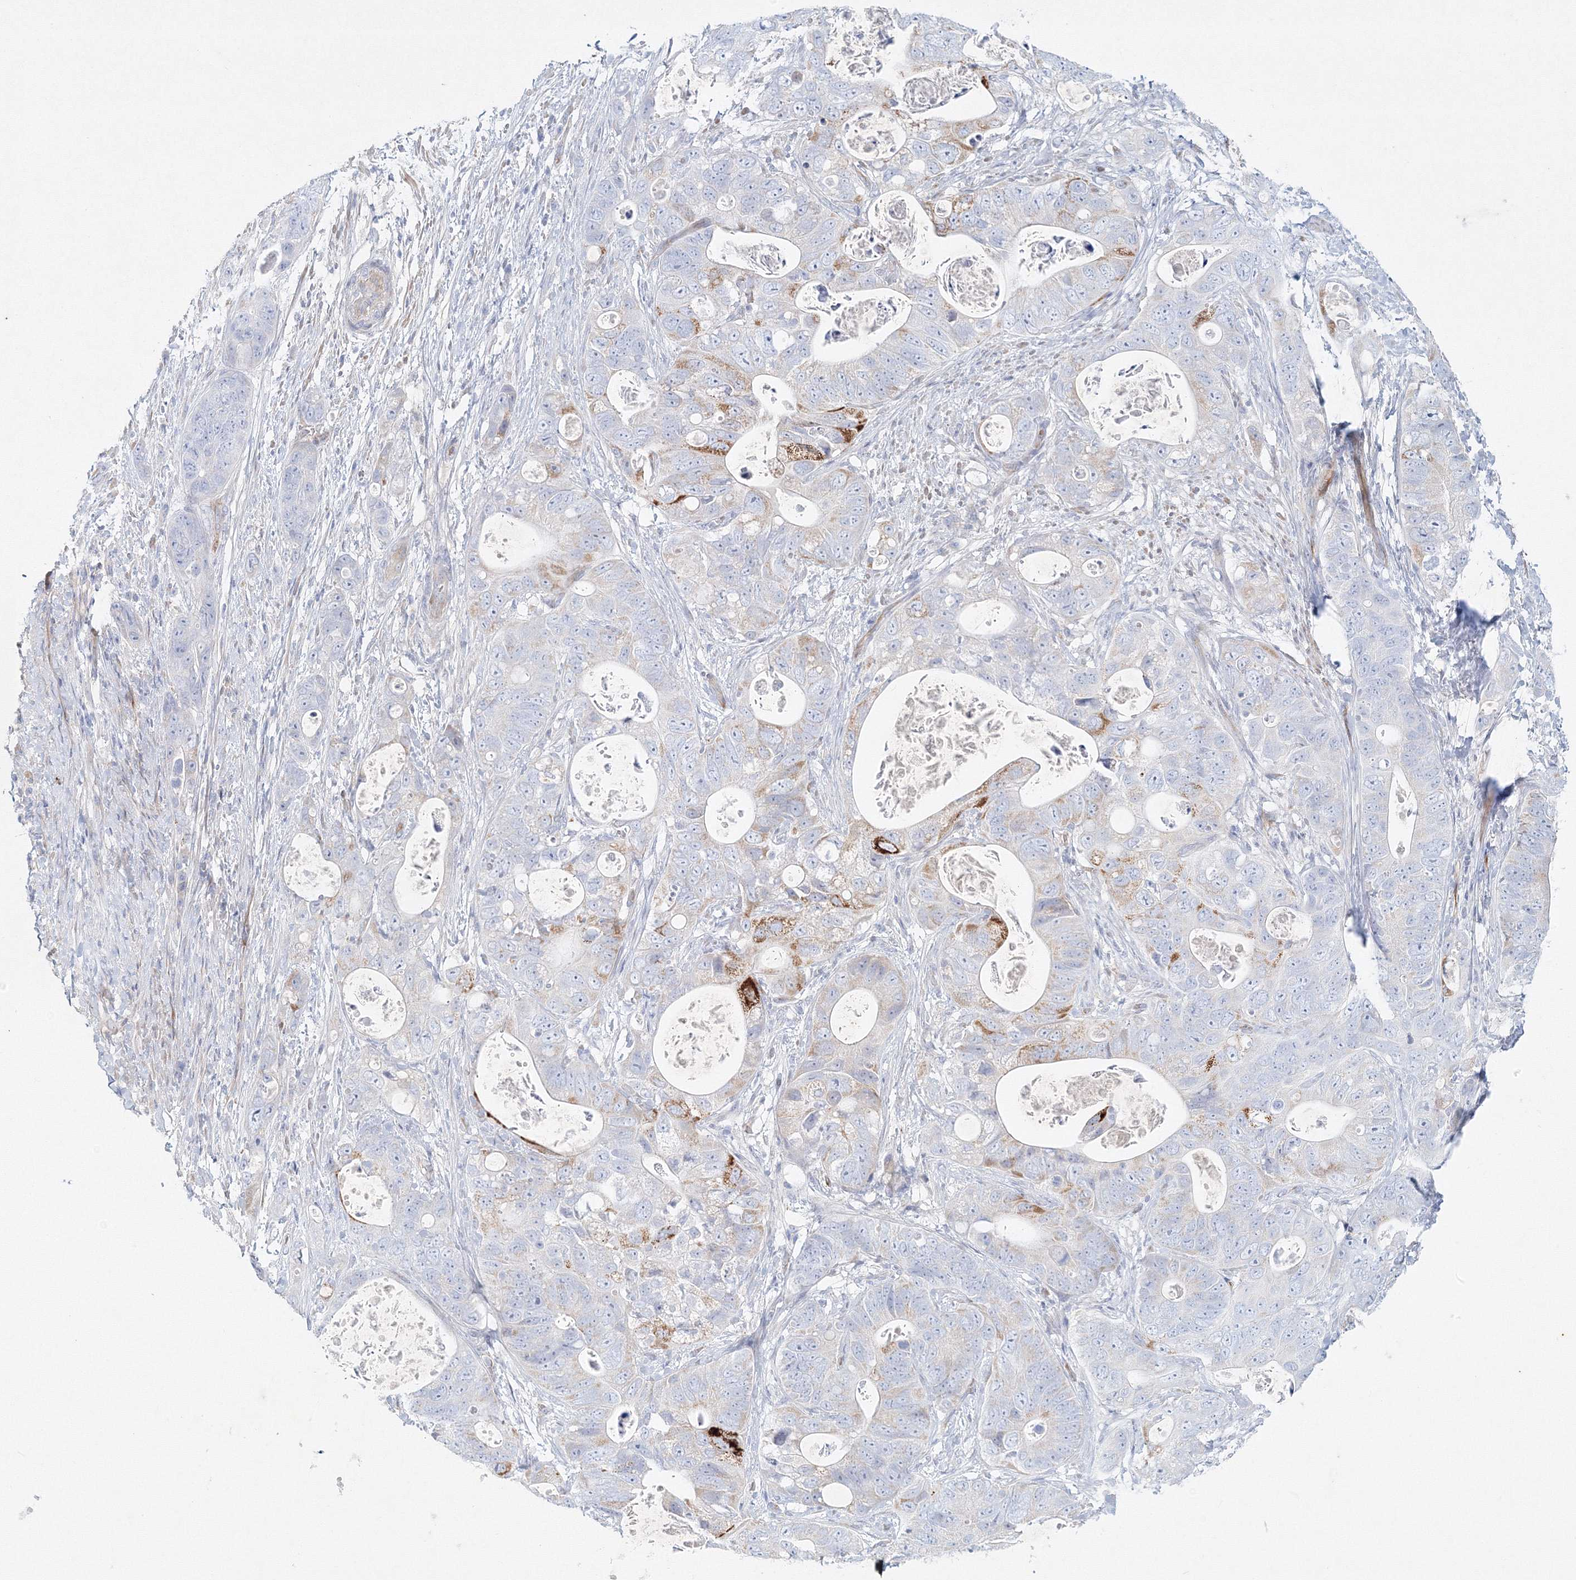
{"staining": {"intensity": "strong", "quantity": "<25%", "location": "cytoplasmic/membranous"}, "tissue": "stomach cancer", "cell_type": "Tumor cells", "image_type": "cancer", "snomed": [{"axis": "morphology", "description": "Adenocarcinoma, NOS"}, {"axis": "topography", "description": "Stomach"}], "caption": "This is a photomicrograph of immunohistochemistry staining of stomach cancer, which shows strong staining in the cytoplasmic/membranous of tumor cells.", "gene": "DNAH1", "patient": {"sex": "female", "age": 89}}